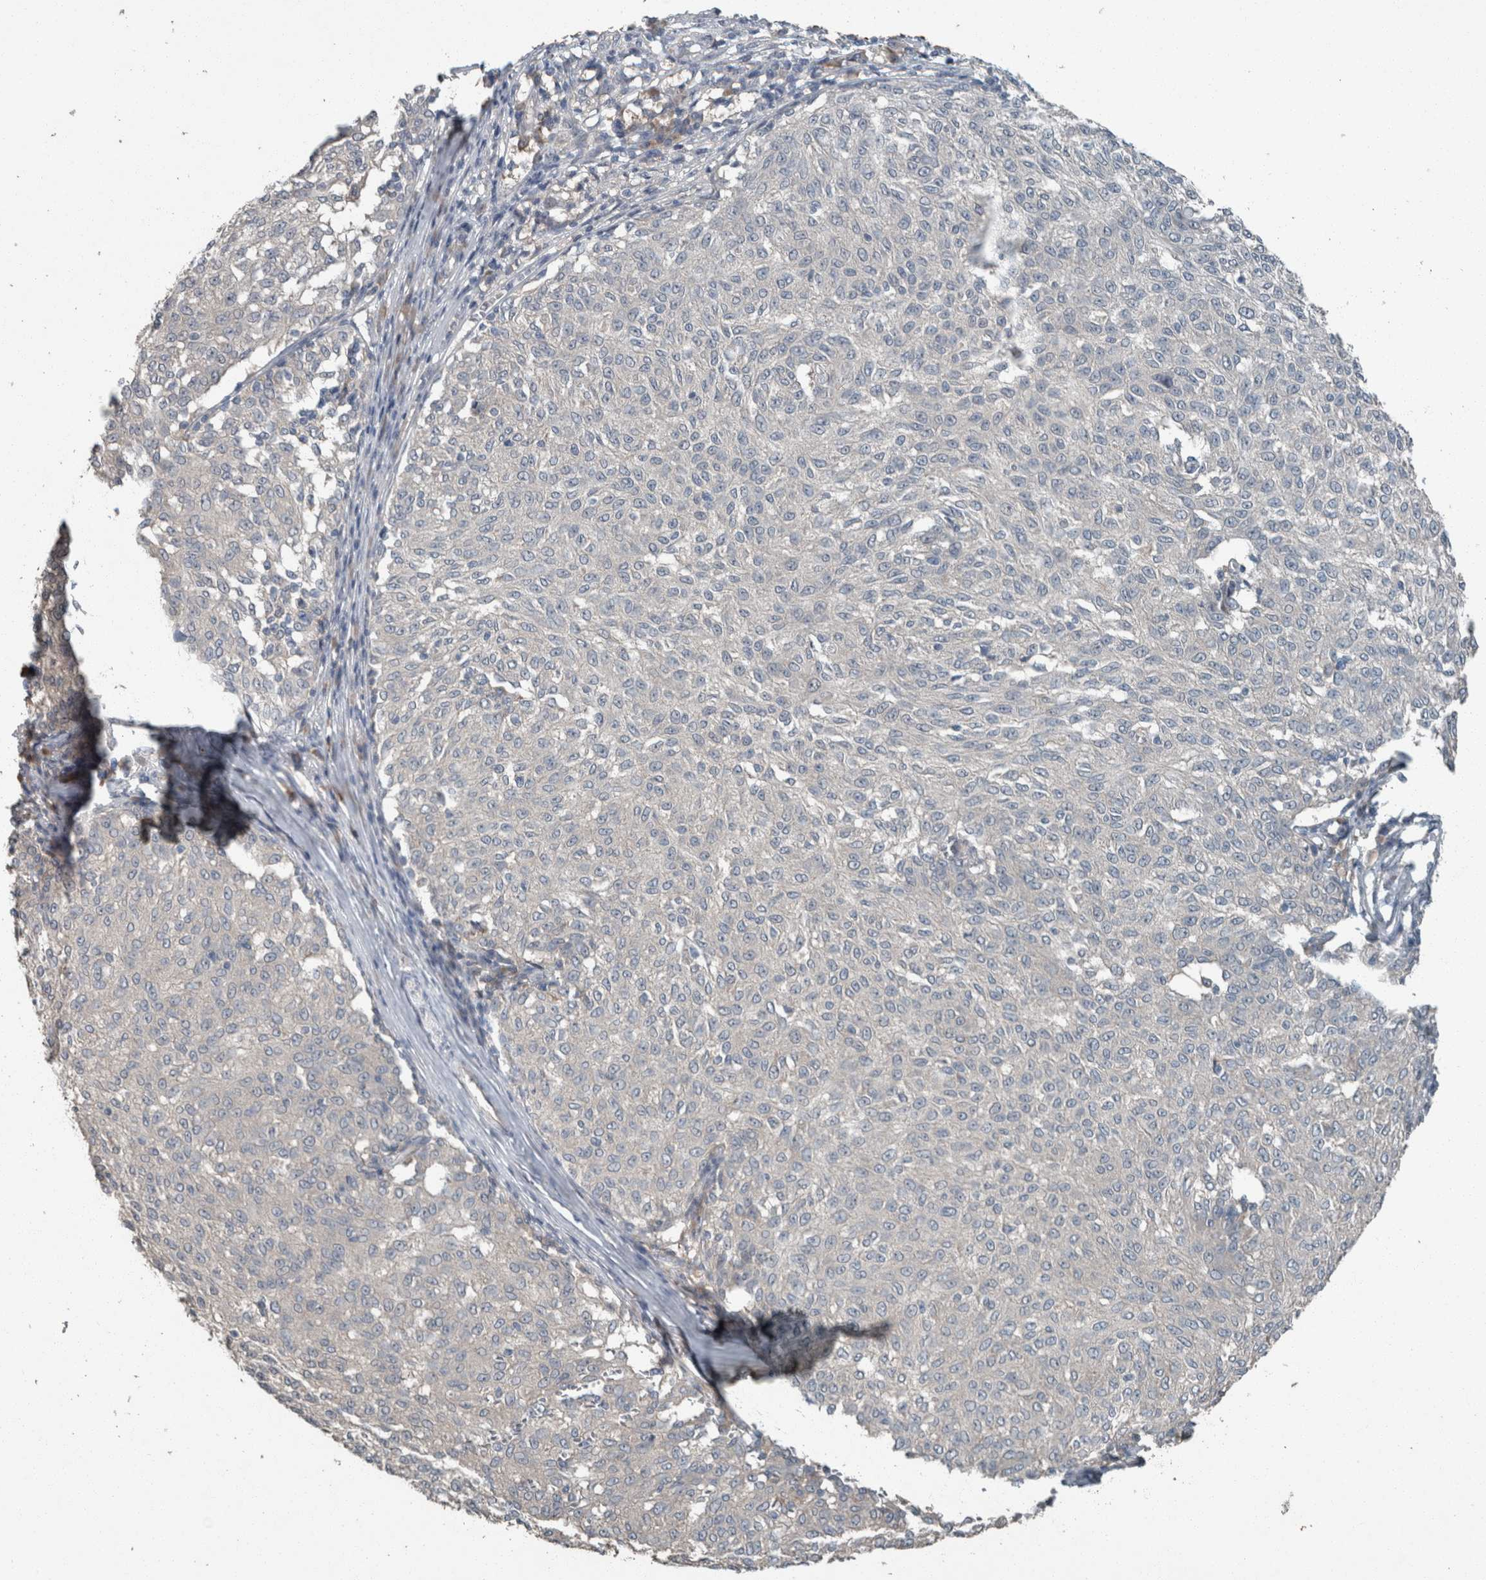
{"staining": {"intensity": "negative", "quantity": "none", "location": "none"}, "tissue": "melanoma", "cell_type": "Tumor cells", "image_type": "cancer", "snomed": [{"axis": "morphology", "description": "Malignant melanoma, NOS"}, {"axis": "topography", "description": "Skin"}], "caption": "Tumor cells are negative for brown protein staining in melanoma.", "gene": "KNTC1", "patient": {"sex": "female", "age": 72}}